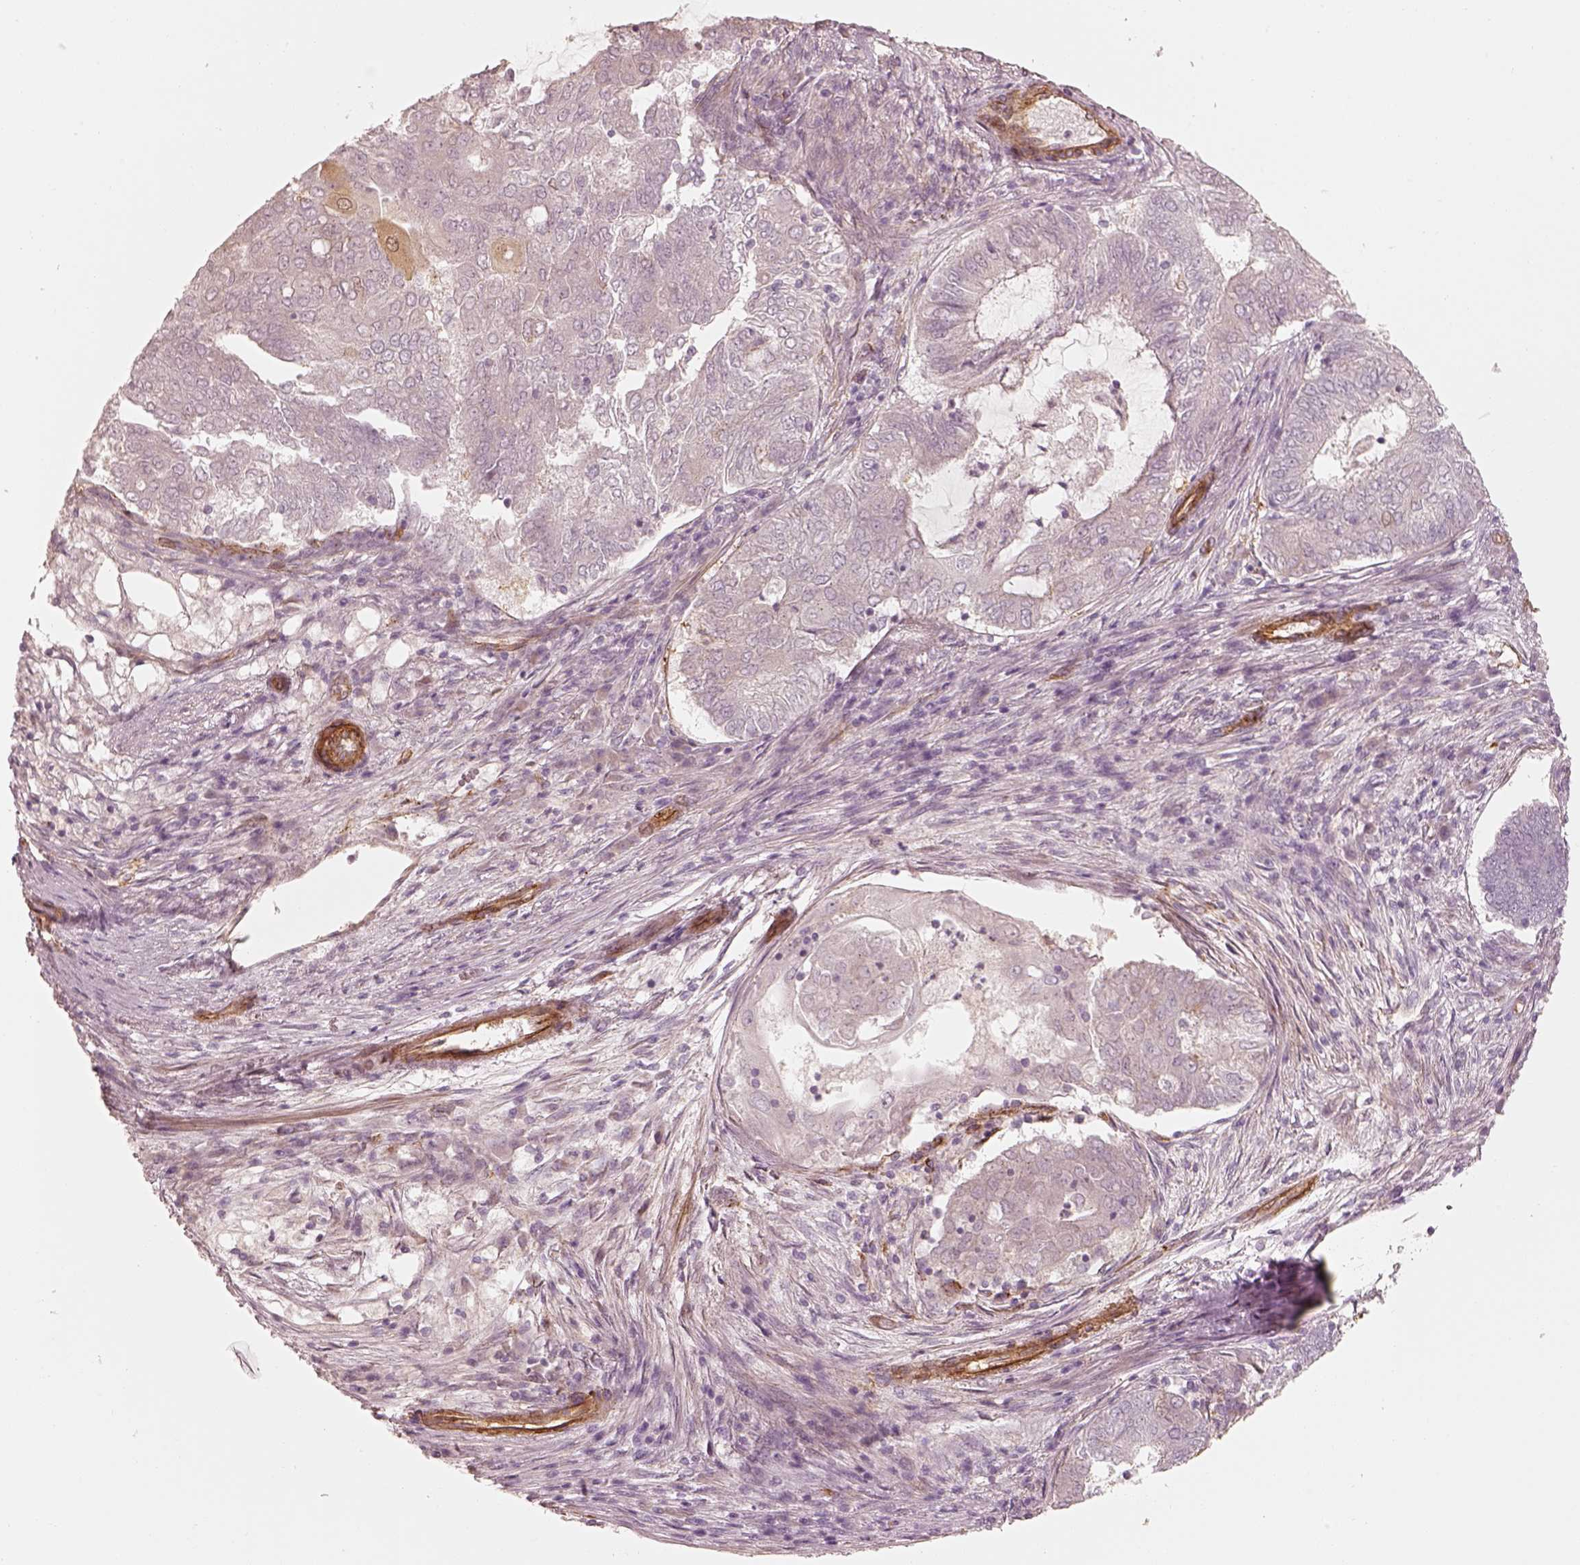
{"staining": {"intensity": "negative", "quantity": "none", "location": "none"}, "tissue": "endometrial cancer", "cell_type": "Tumor cells", "image_type": "cancer", "snomed": [{"axis": "morphology", "description": "Adenocarcinoma, NOS"}, {"axis": "topography", "description": "Endometrium"}], "caption": "Tumor cells are negative for protein expression in human endometrial cancer.", "gene": "CRYM", "patient": {"sex": "female", "age": 62}}